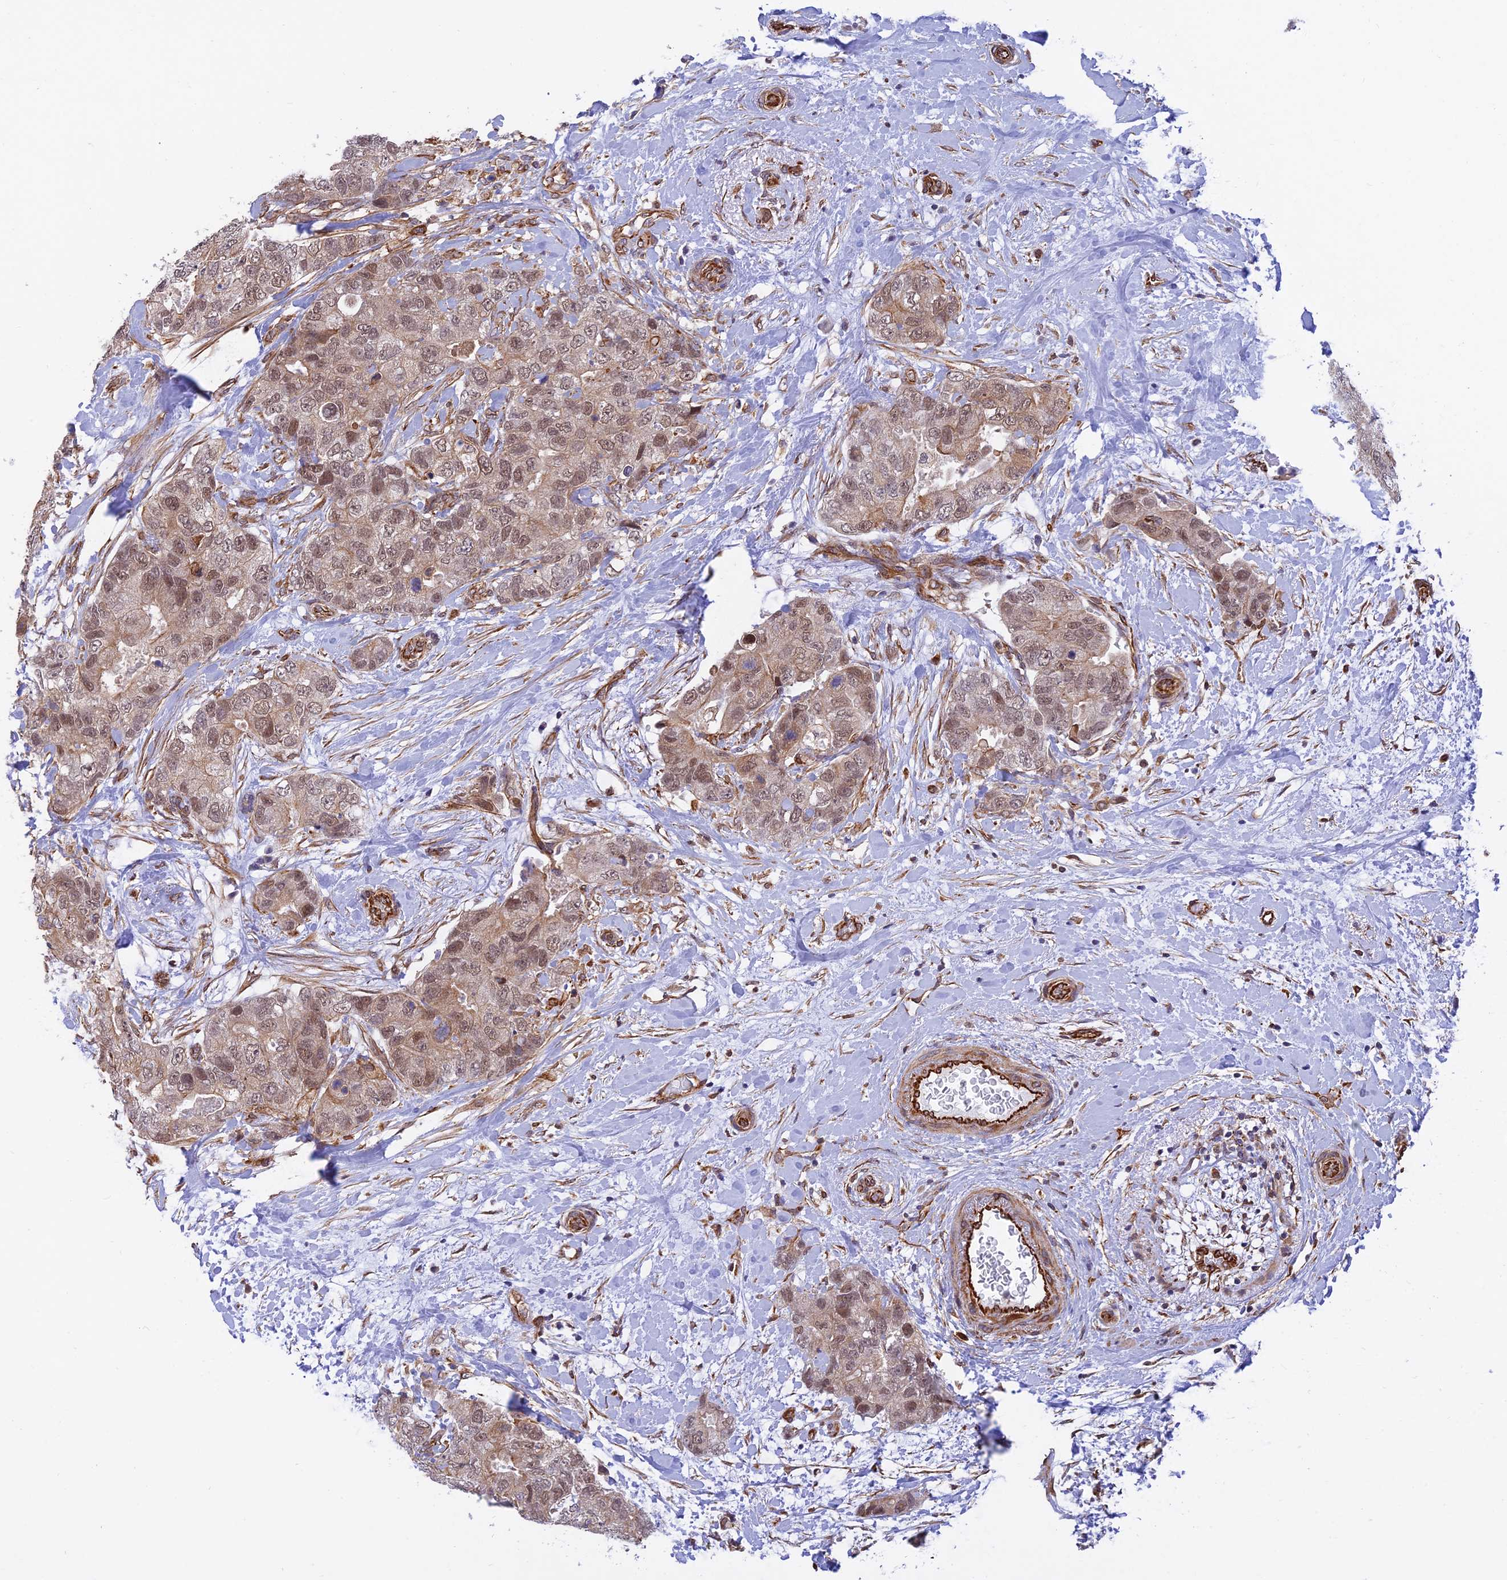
{"staining": {"intensity": "moderate", "quantity": ">75%", "location": "cytoplasmic/membranous,nuclear"}, "tissue": "breast cancer", "cell_type": "Tumor cells", "image_type": "cancer", "snomed": [{"axis": "morphology", "description": "Duct carcinoma"}, {"axis": "topography", "description": "Breast"}], "caption": "Tumor cells demonstrate medium levels of moderate cytoplasmic/membranous and nuclear positivity in approximately >75% of cells in breast cancer (invasive ductal carcinoma). (Stains: DAB (3,3'-diaminobenzidine) in brown, nuclei in blue, Microscopy: brightfield microscopy at high magnification).", "gene": "PAGR1", "patient": {"sex": "female", "age": 62}}